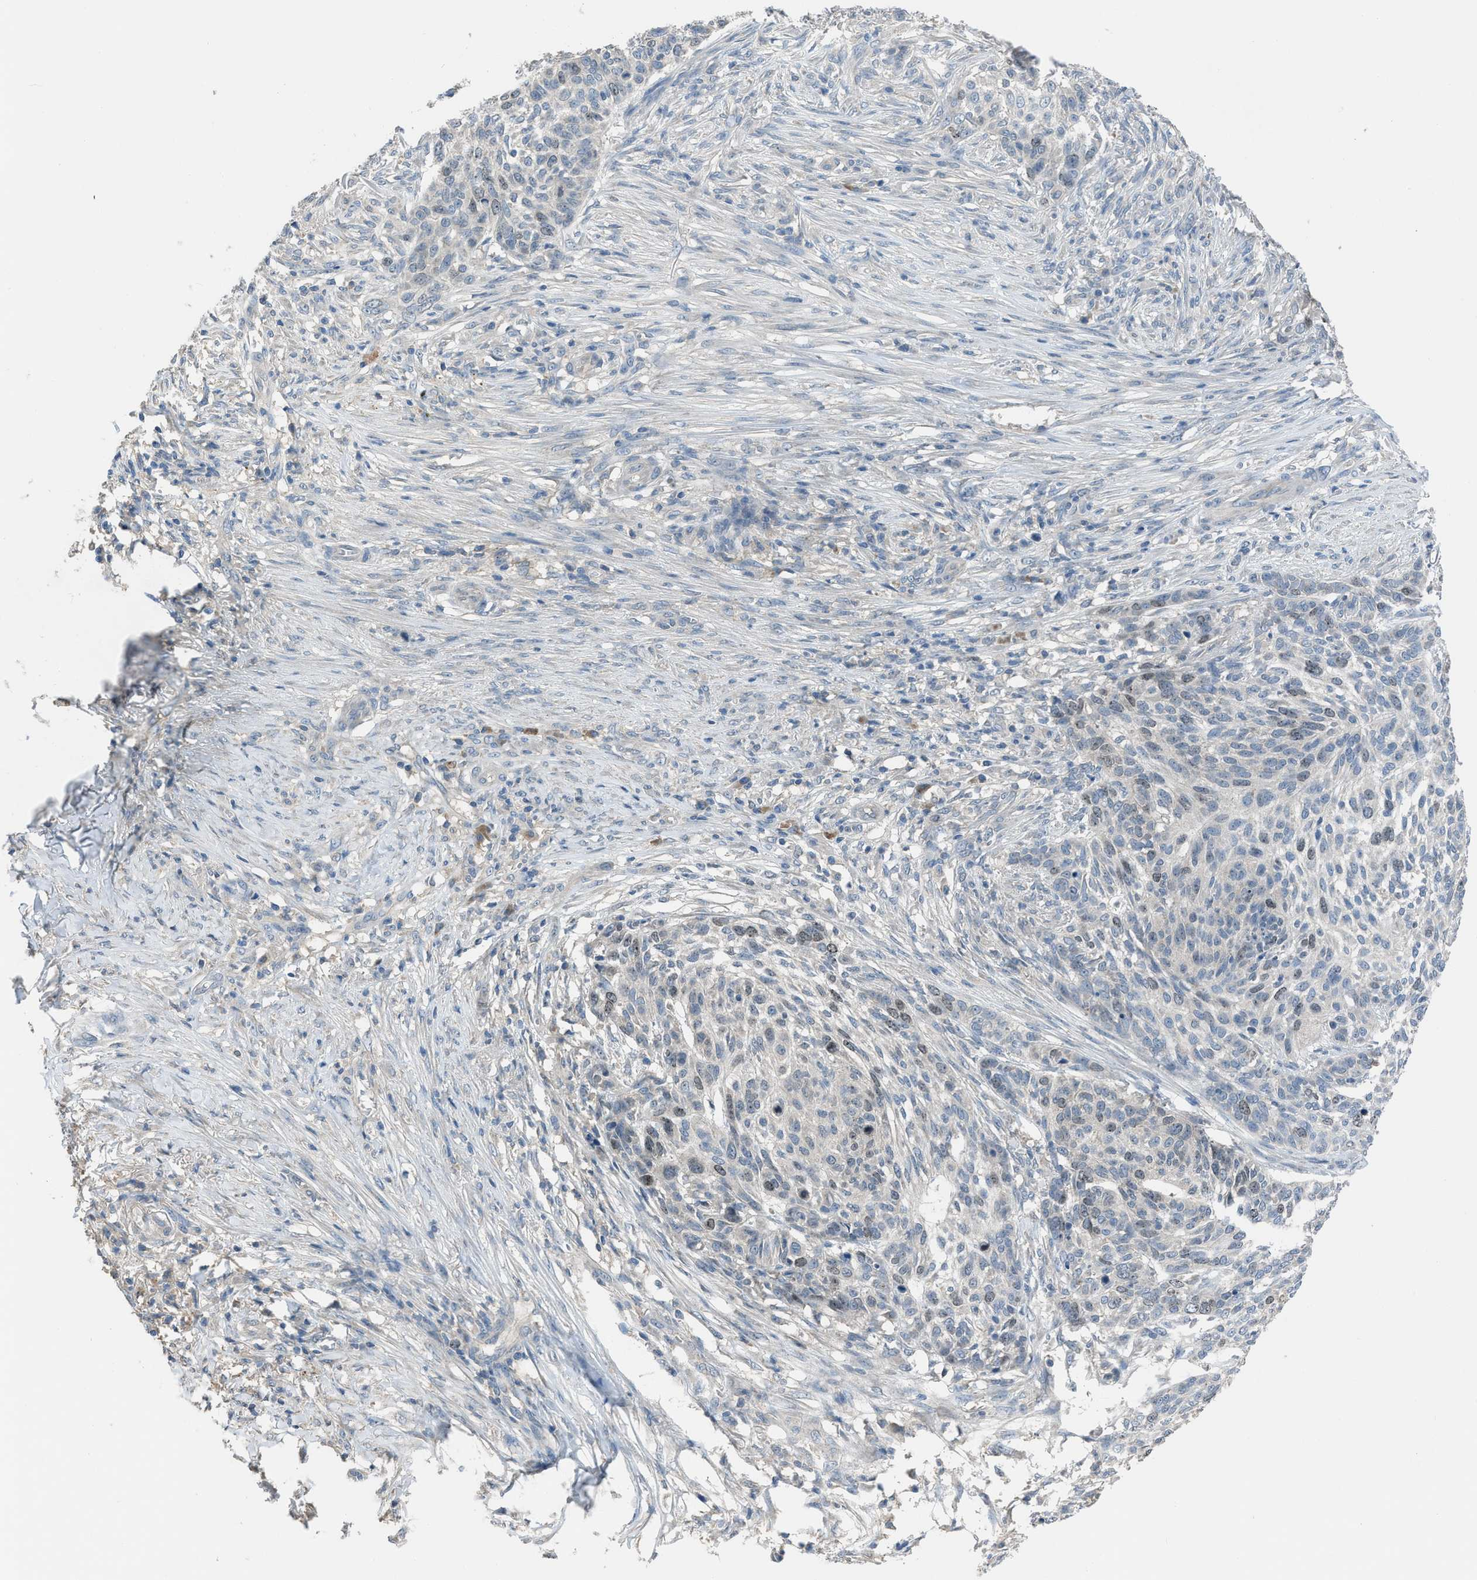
{"staining": {"intensity": "moderate", "quantity": "<25%", "location": "nuclear"}, "tissue": "skin cancer", "cell_type": "Tumor cells", "image_type": "cancer", "snomed": [{"axis": "morphology", "description": "Basal cell carcinoma"}, {"axis": "topography", "description": "Skin"}], "caption": "An image of human skin cancer (basal cell carcinoma) stained for a protein reveals moderate nuclear brown staining in tumor cells.", "gene": "MIS18A", "patient": {"sex": "male", "age": 85}}